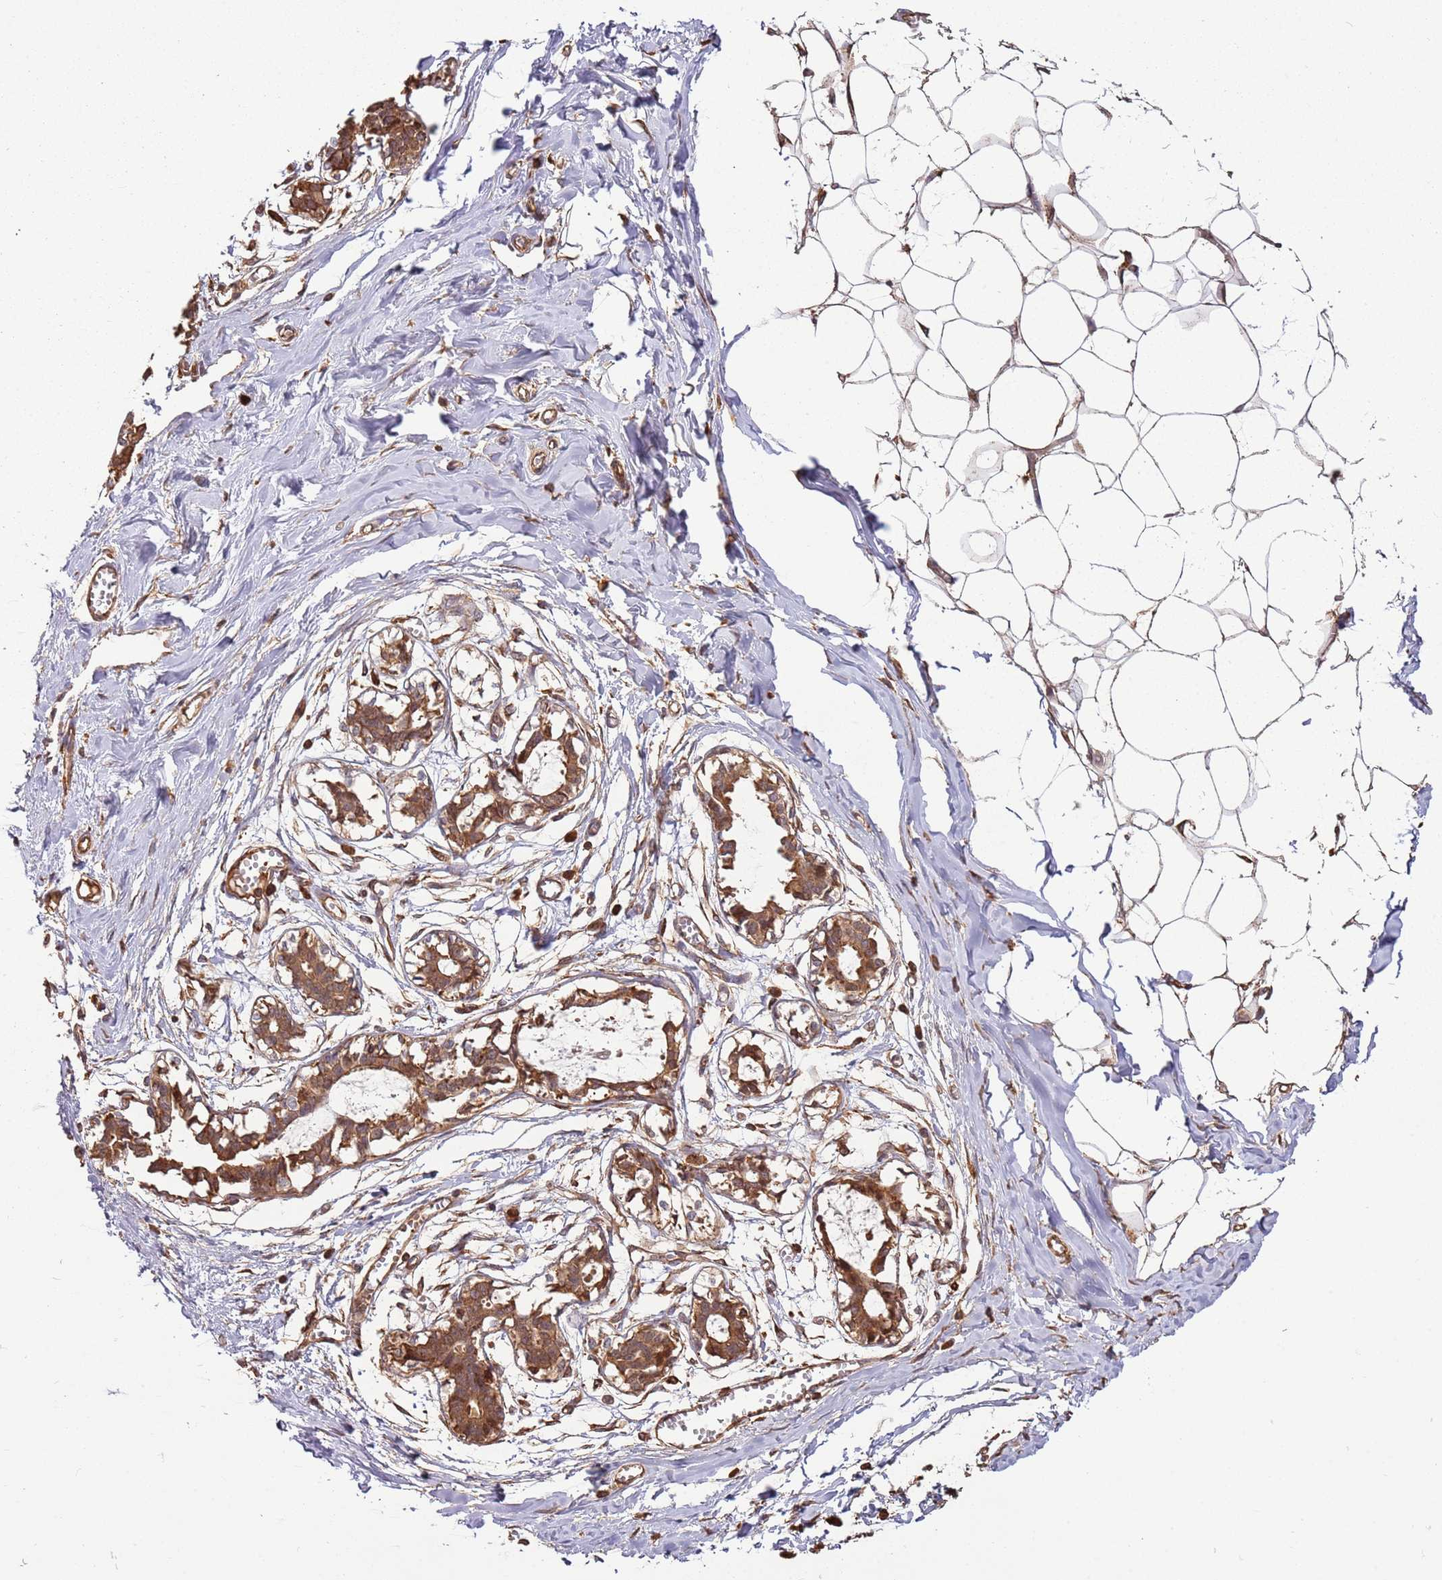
{"staining": {"intensity": "moderate", "quantity": ">75%", "location": "cytoplasmic/membranous"}, "tissue": "breast", "cell_type": "Adipocytes", "image_type": "normal", "snomed": [{"axis": "morphology", "description": "Normal tissue, NOS"}, {"axis": "topography", "description": "Breast"}], "caption": "Protein positivity by IHC displays moderate cytoplasmic/membranous positivity in about >75% of adipocytes in unremarkable breast. (Brightfield microscopy of DAB IHC at high magnification).", "gene": "ACVR2A", "patient": {"sex": "female", "age": 27}}